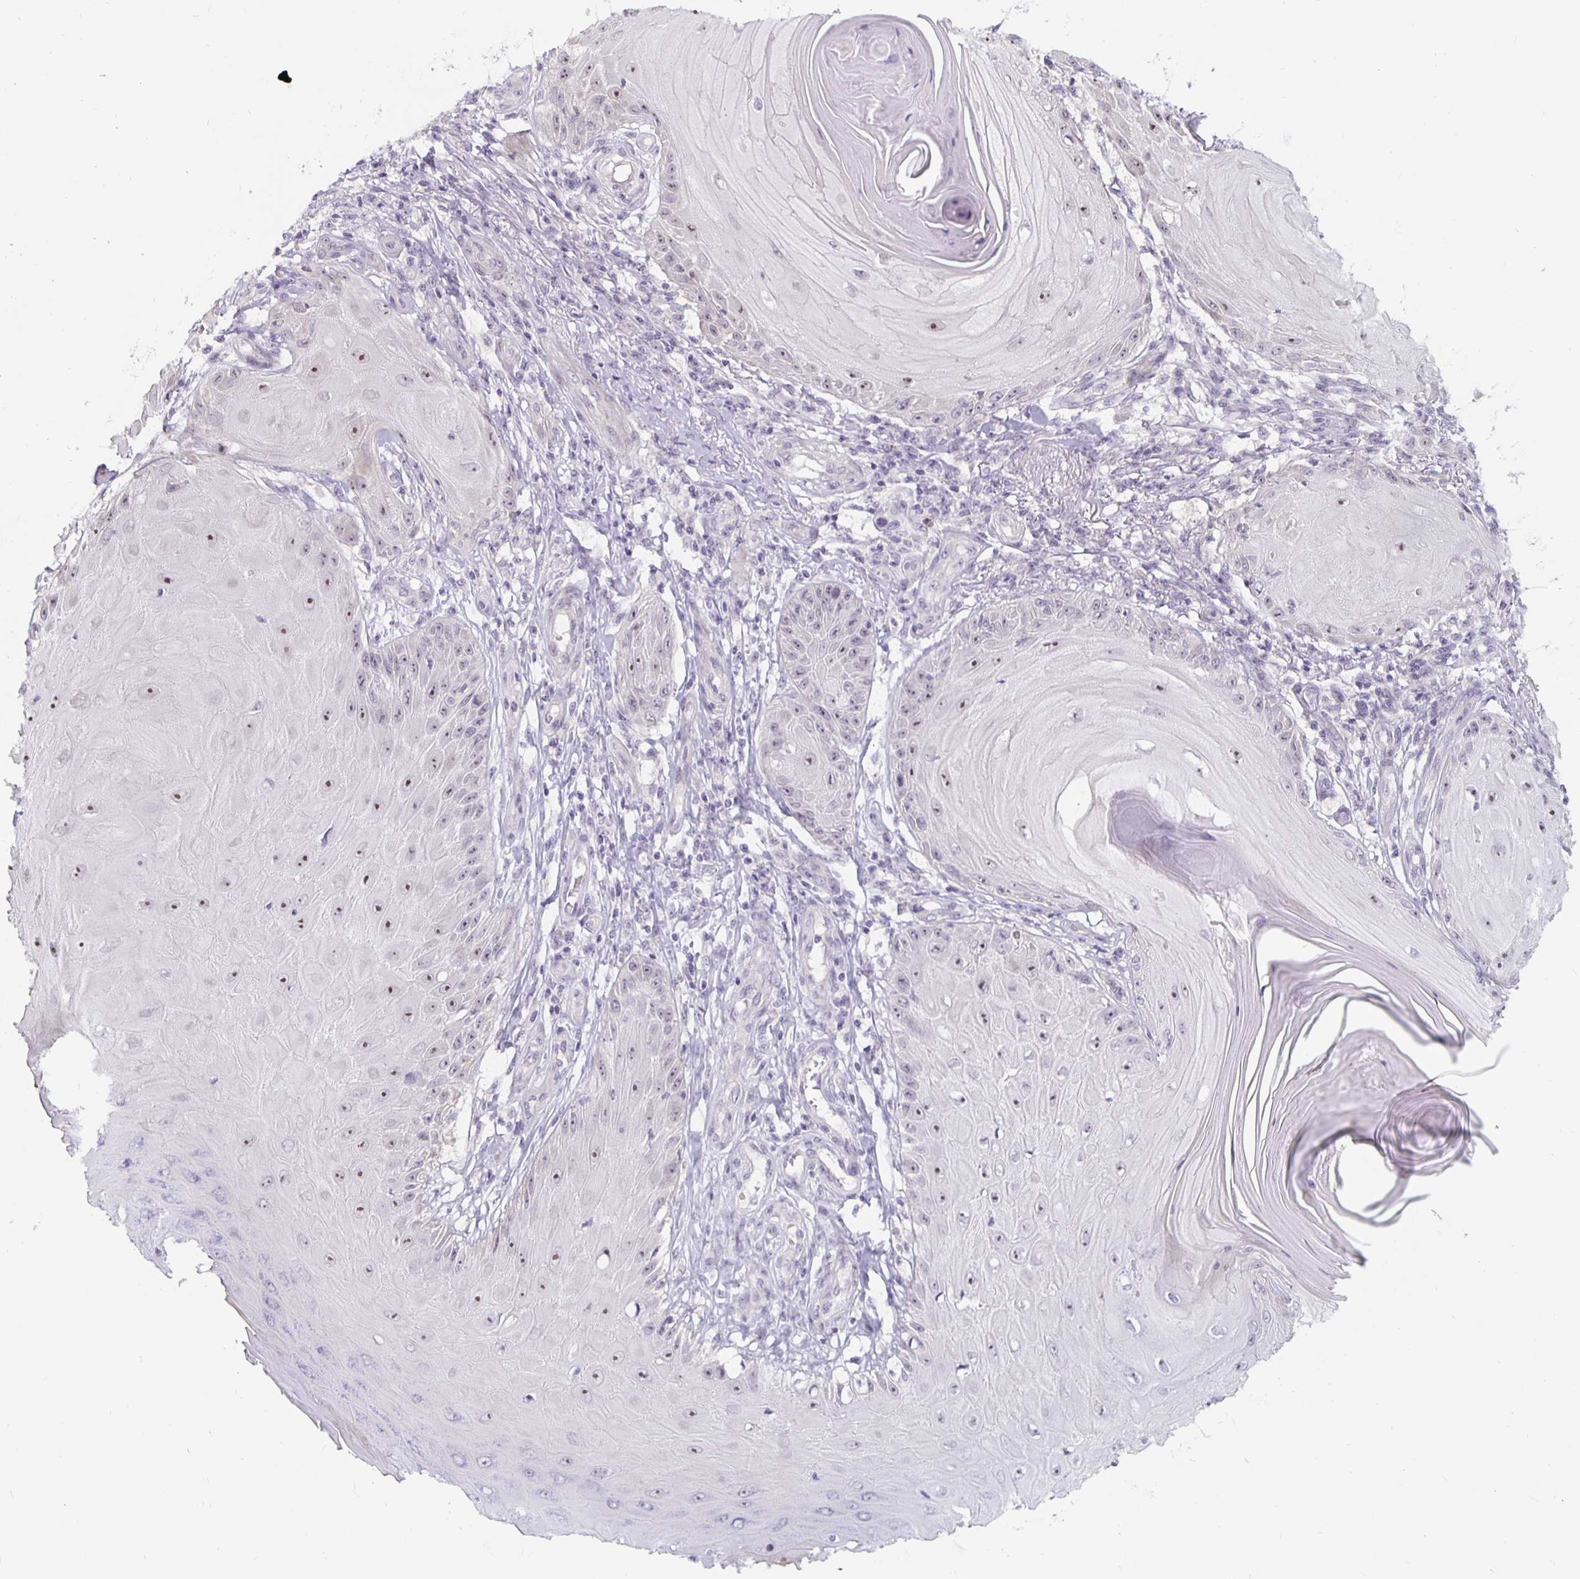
{"staining": {"intensity": "moderate", "quantity": ">75%", "location": "nuclear"}, "tissue": "skin cancer", "cell_type": "Tumor cells", "image_type": "cancer", "snomed": [{"axis": "morphology", "description": "Squamous cell carcinoma, NOS"}, {"axis": "topography", "description": "Skin"}], "caption": "IHC (DAB (3,3'-diaminobenzidine)) staining of skin cancer reveals moderate nuclear protein positivity in about >75% of tumor cells.", "gene": "NUP85", "patient": {"sex": "female", "age": 77}}